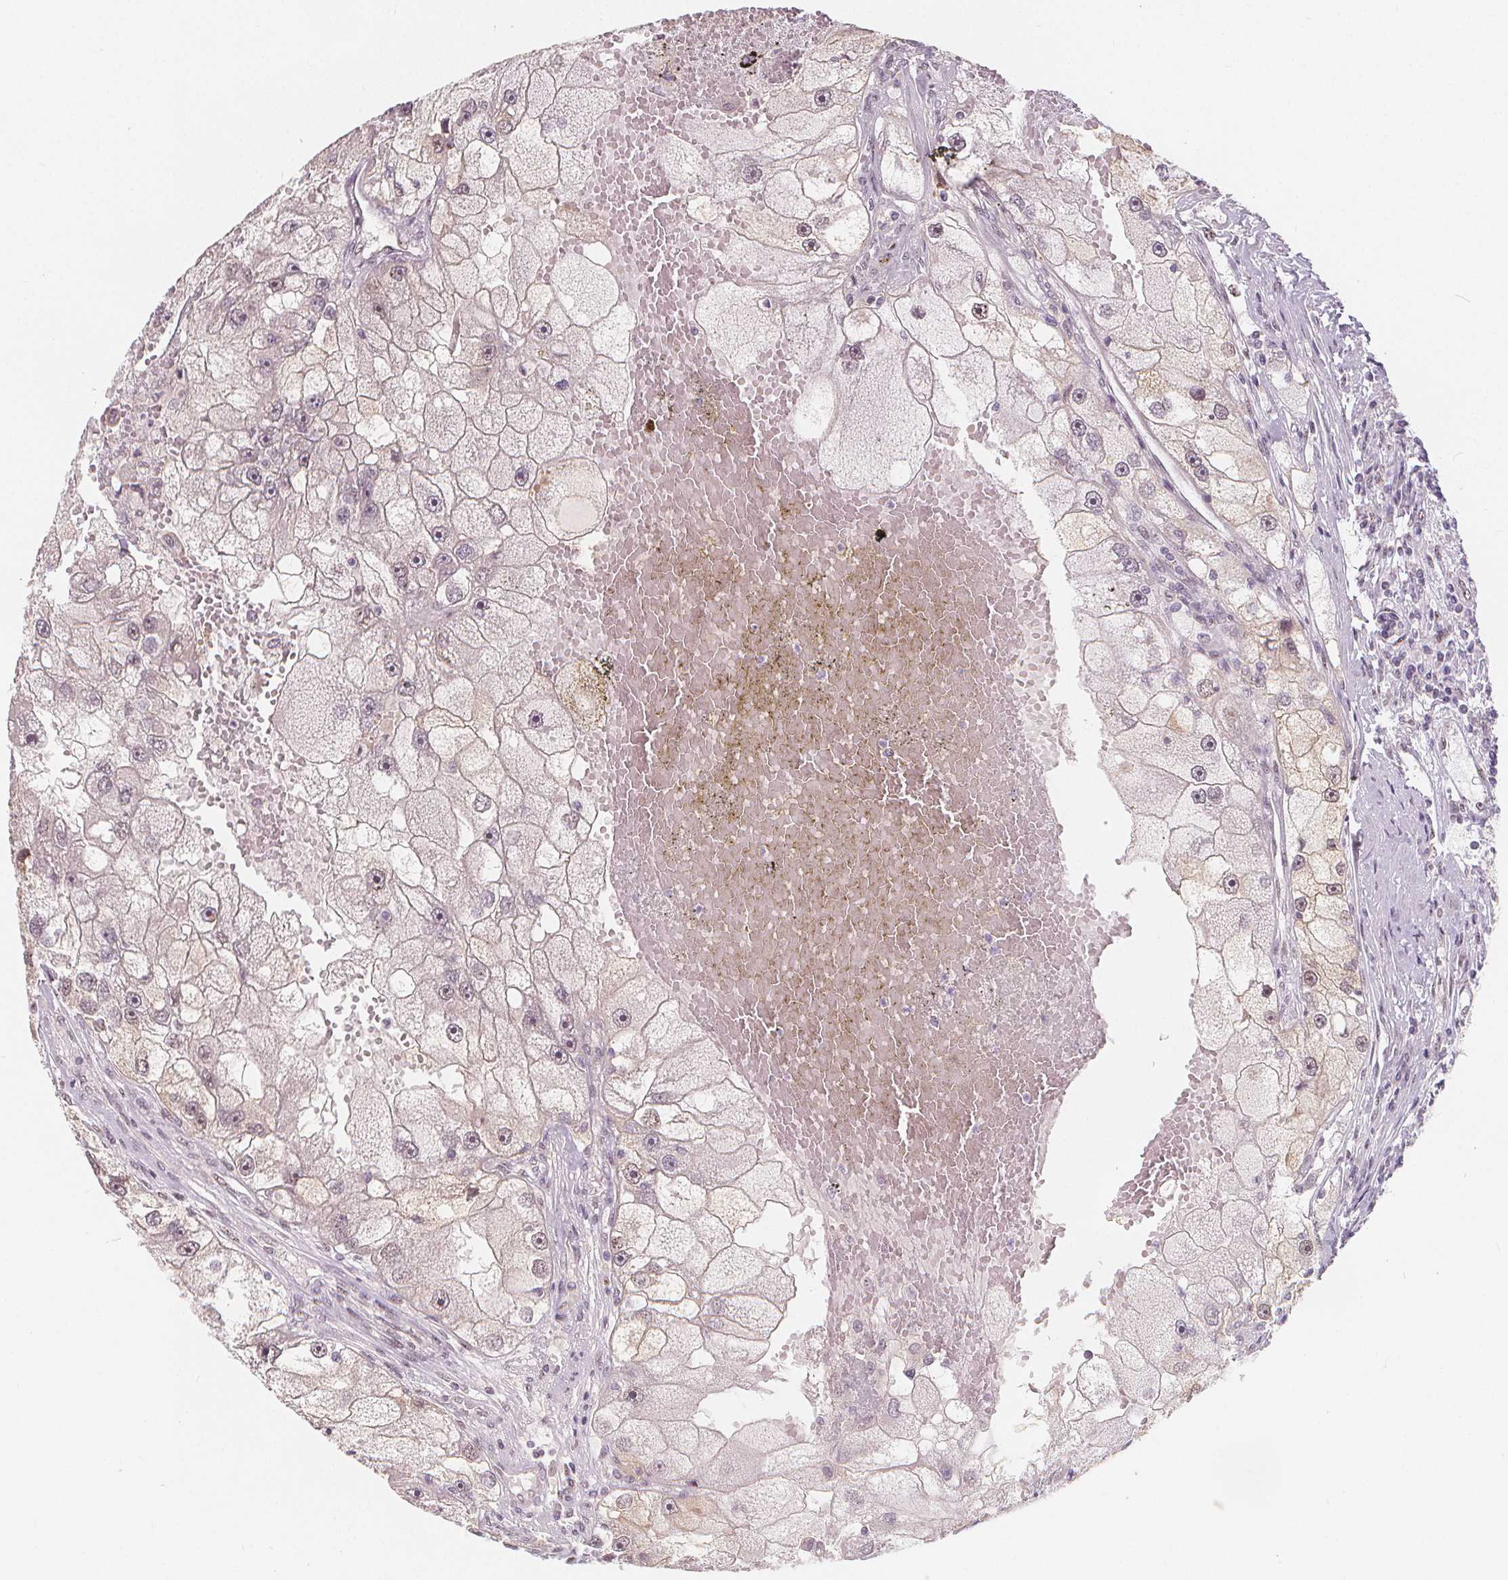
{"staining": {"intensity": "weak", "quantity": "<25%", "location": "cytoplasmic/membranous"}, "tissue": "renal cancer", "cell_type": "Tumor cells", "image_type": "cancer", "snomed": [{"axis": "morphology", "description": "Adenocarcinoma, NOS"}, {"axis": "topography", "description": "Kidney"}], "caption": "Histopathology image shows no protein expression in tumor cells of renal adenocarcinoma tissue.", "gene": "DRC3", "patient": {"sex": "male", "age": 63}}